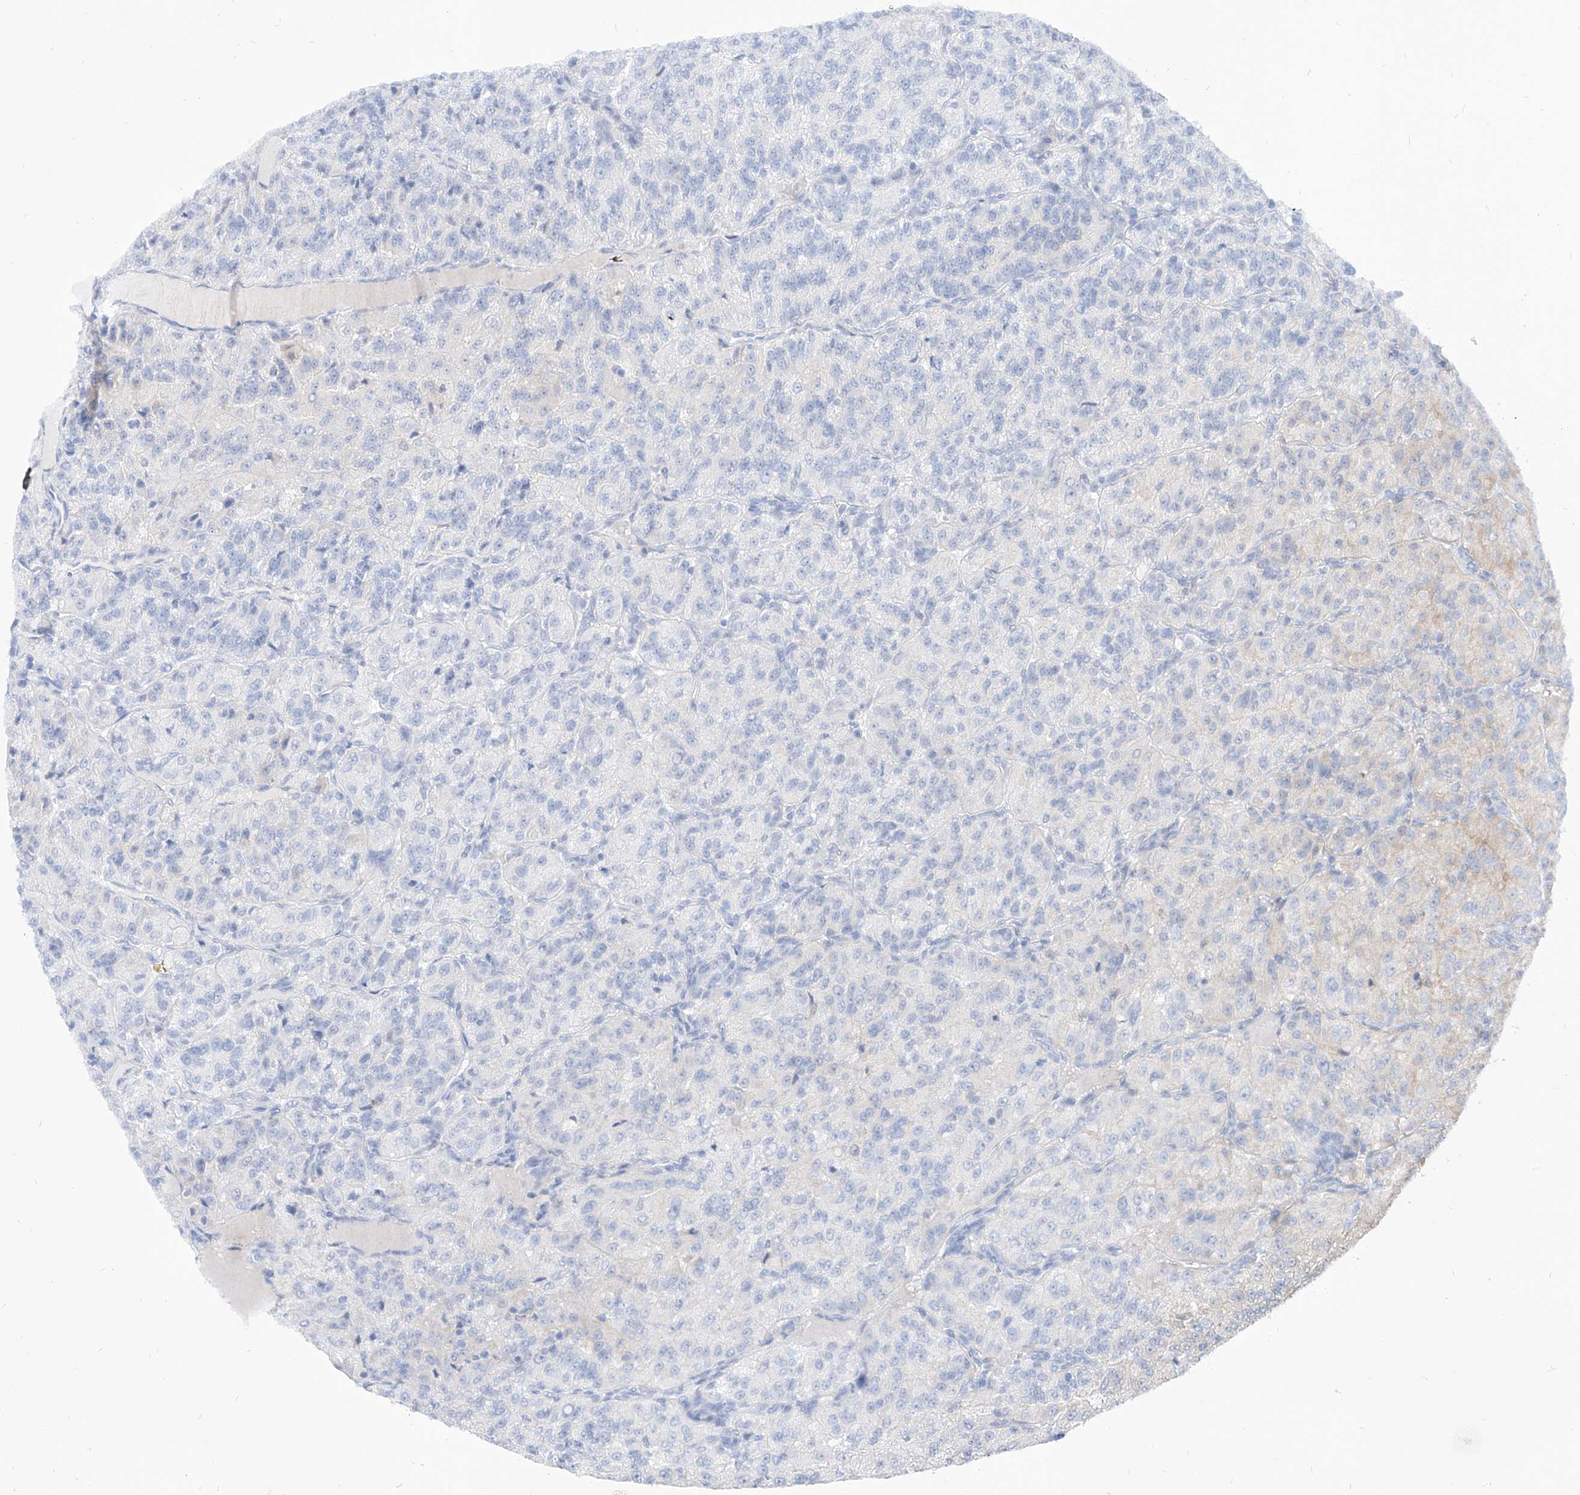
{"staining": {"intensity": "negative", "quantity": "none", "location": "none"}, "tissue": "renal cancer", "cell_type": "Tumor cells", "image_type": "cancer", "snomed": [{"axis": "morphology", "description": "Adenocarcinoma, NOS"}, {"axis": "topography", "description": "Kidney"}], "caption": "Immunohistochemical staining of renal adenocarcinoma exhibits no significant expression in tumor cells. (Stains: DAB (3,3'-diaminobenzidine) IHC with hematoxylin counter stain, Microscopy: brightfield microscopy at high magnification).", "gene": "PDXK", "patient": {"sex": "female", "age": 63}}